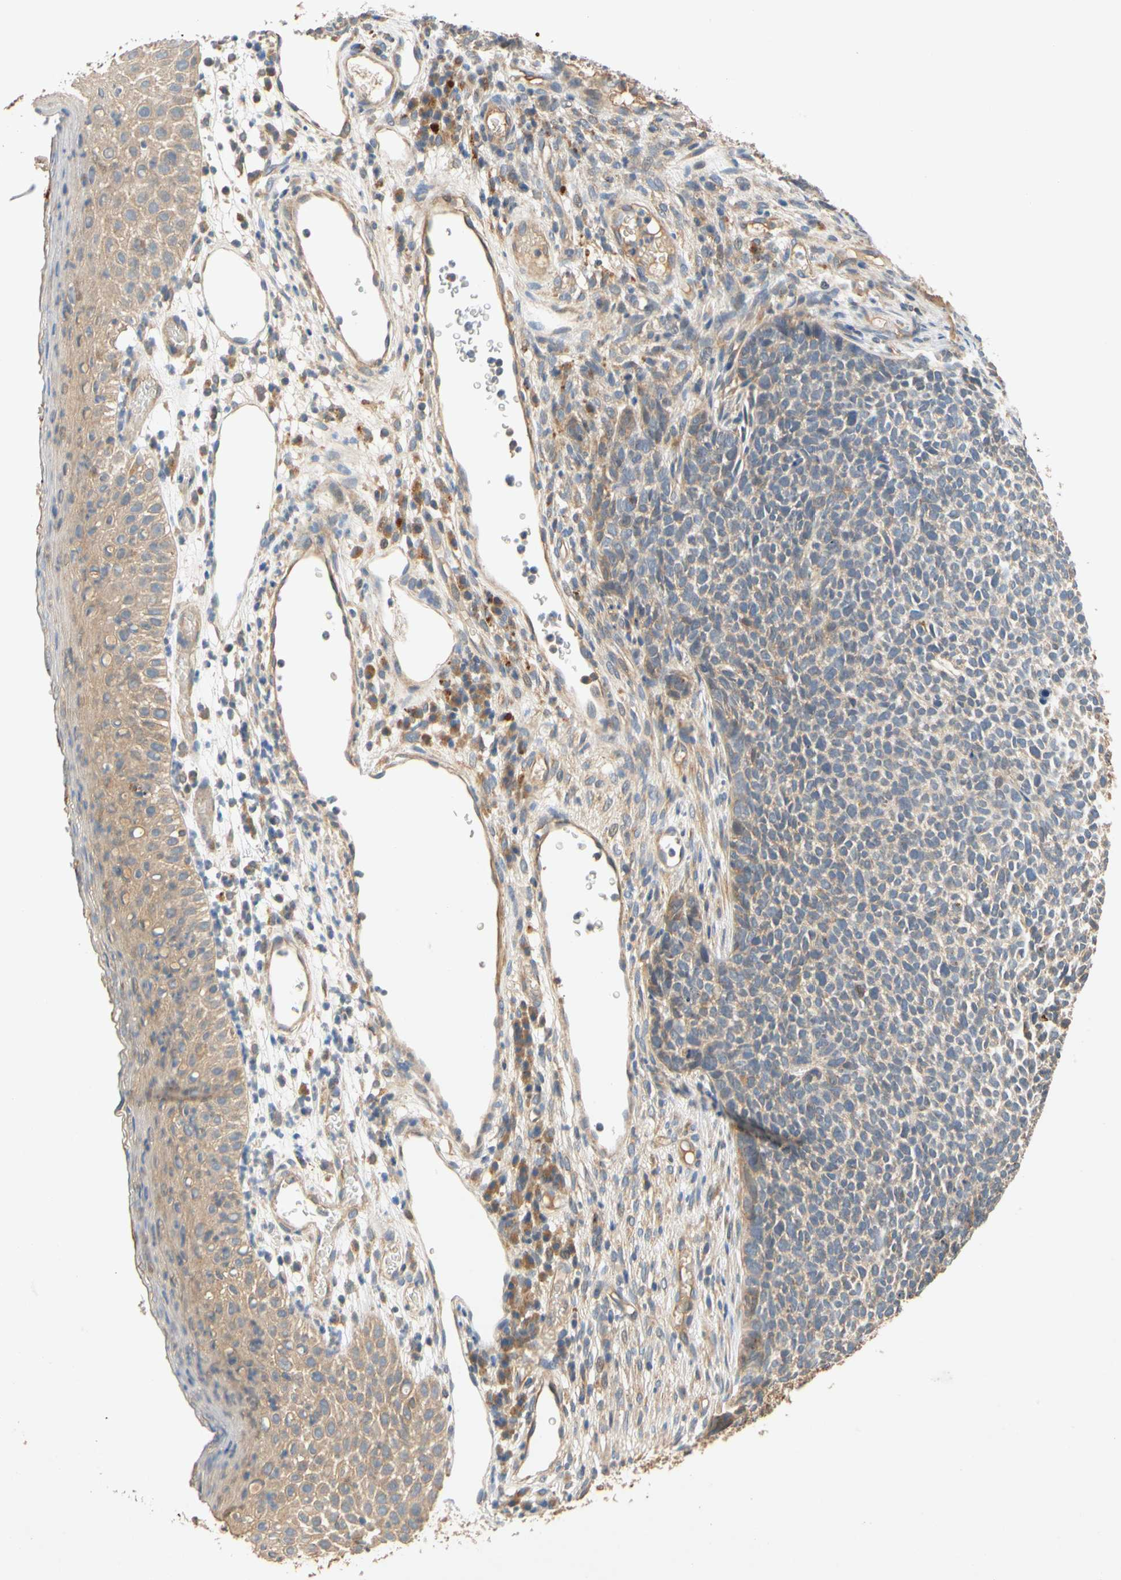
{"staining": {"intensity": "weak", "quantity": "<25%", "location": "cytoplasmic/membranous"}, "tissue": "skin cancer", "cell_type": "Tumor cells", "image_type": "cancer", "snomed": [{"axis": "morphology", "description": "Basal cell carcinoma"}, {"axis": "topography", "description": "Skin"}], "caption": "High magnification brightfield microscopy of basal cell carcinoma (skin) stained with DAB (brown) and counterstained with hematoxylin (blue): tumor cells show no significant expression. (Stains: DAB IHC with hematoxylin counter stain, Microscopy: brightfield microscopy at high magnification).", "gene": "USP46", "patient": {"sex": "female", "age": 84}}